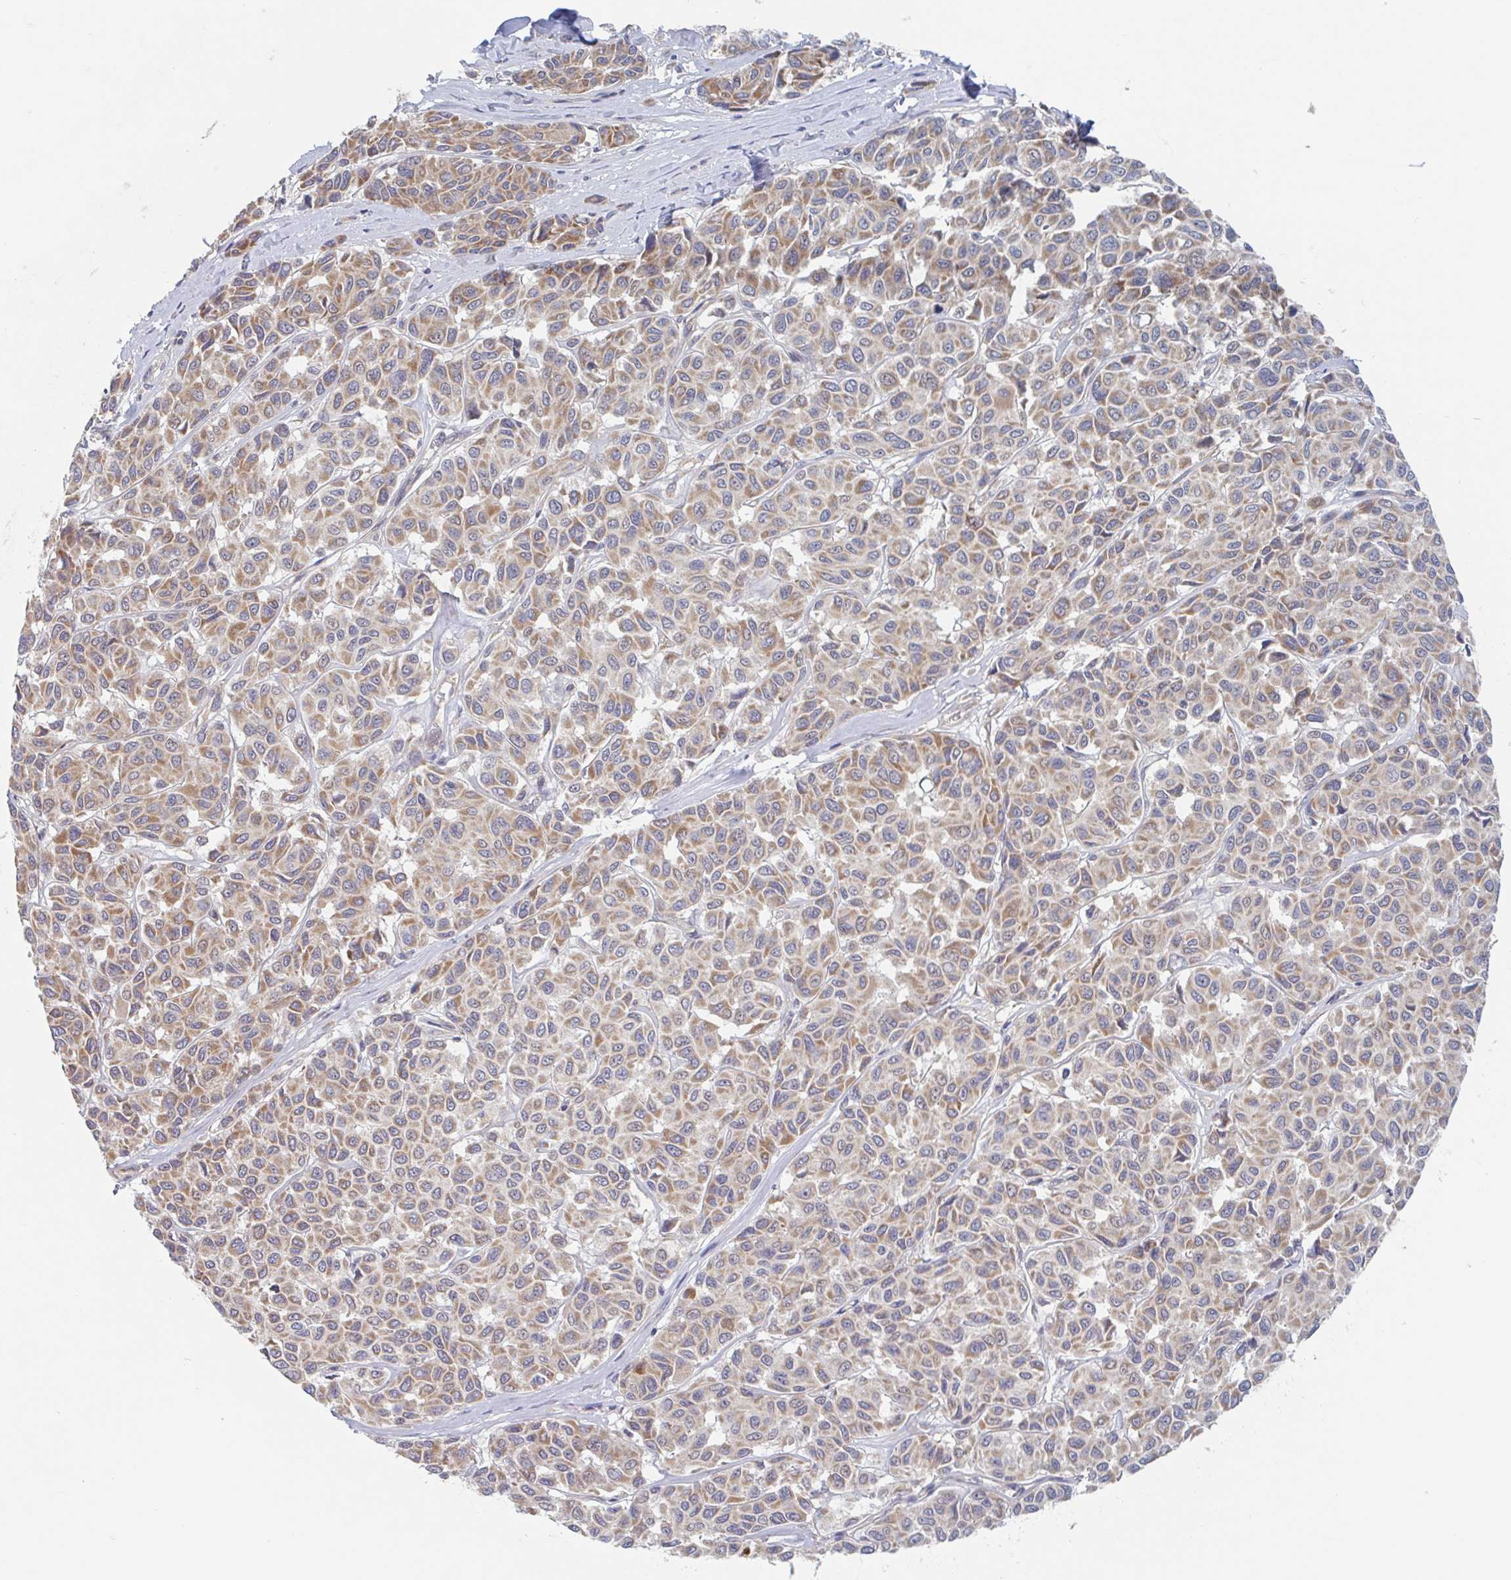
{"staining": {"intensity": "moderate", "quantity": ">75%", "location": "cytoplasmic/membranous"}, "tissue": "melanoma", "cell_type": "Tumor cells", "image_type": "cancer", "snomed": [{"axis": "morphology", "description": "Malignant melanoma, NOS"}, {"axis": "topography", "description": "Skin"}], "caption": "Moderate cytoplasmic/membranous staining for a protein is identified in about >75% of tumor cells of melanoma using immunohistochemistry (IHC).", "gene": "SURF1", "patient": {"sex": "female", "age": 66}}